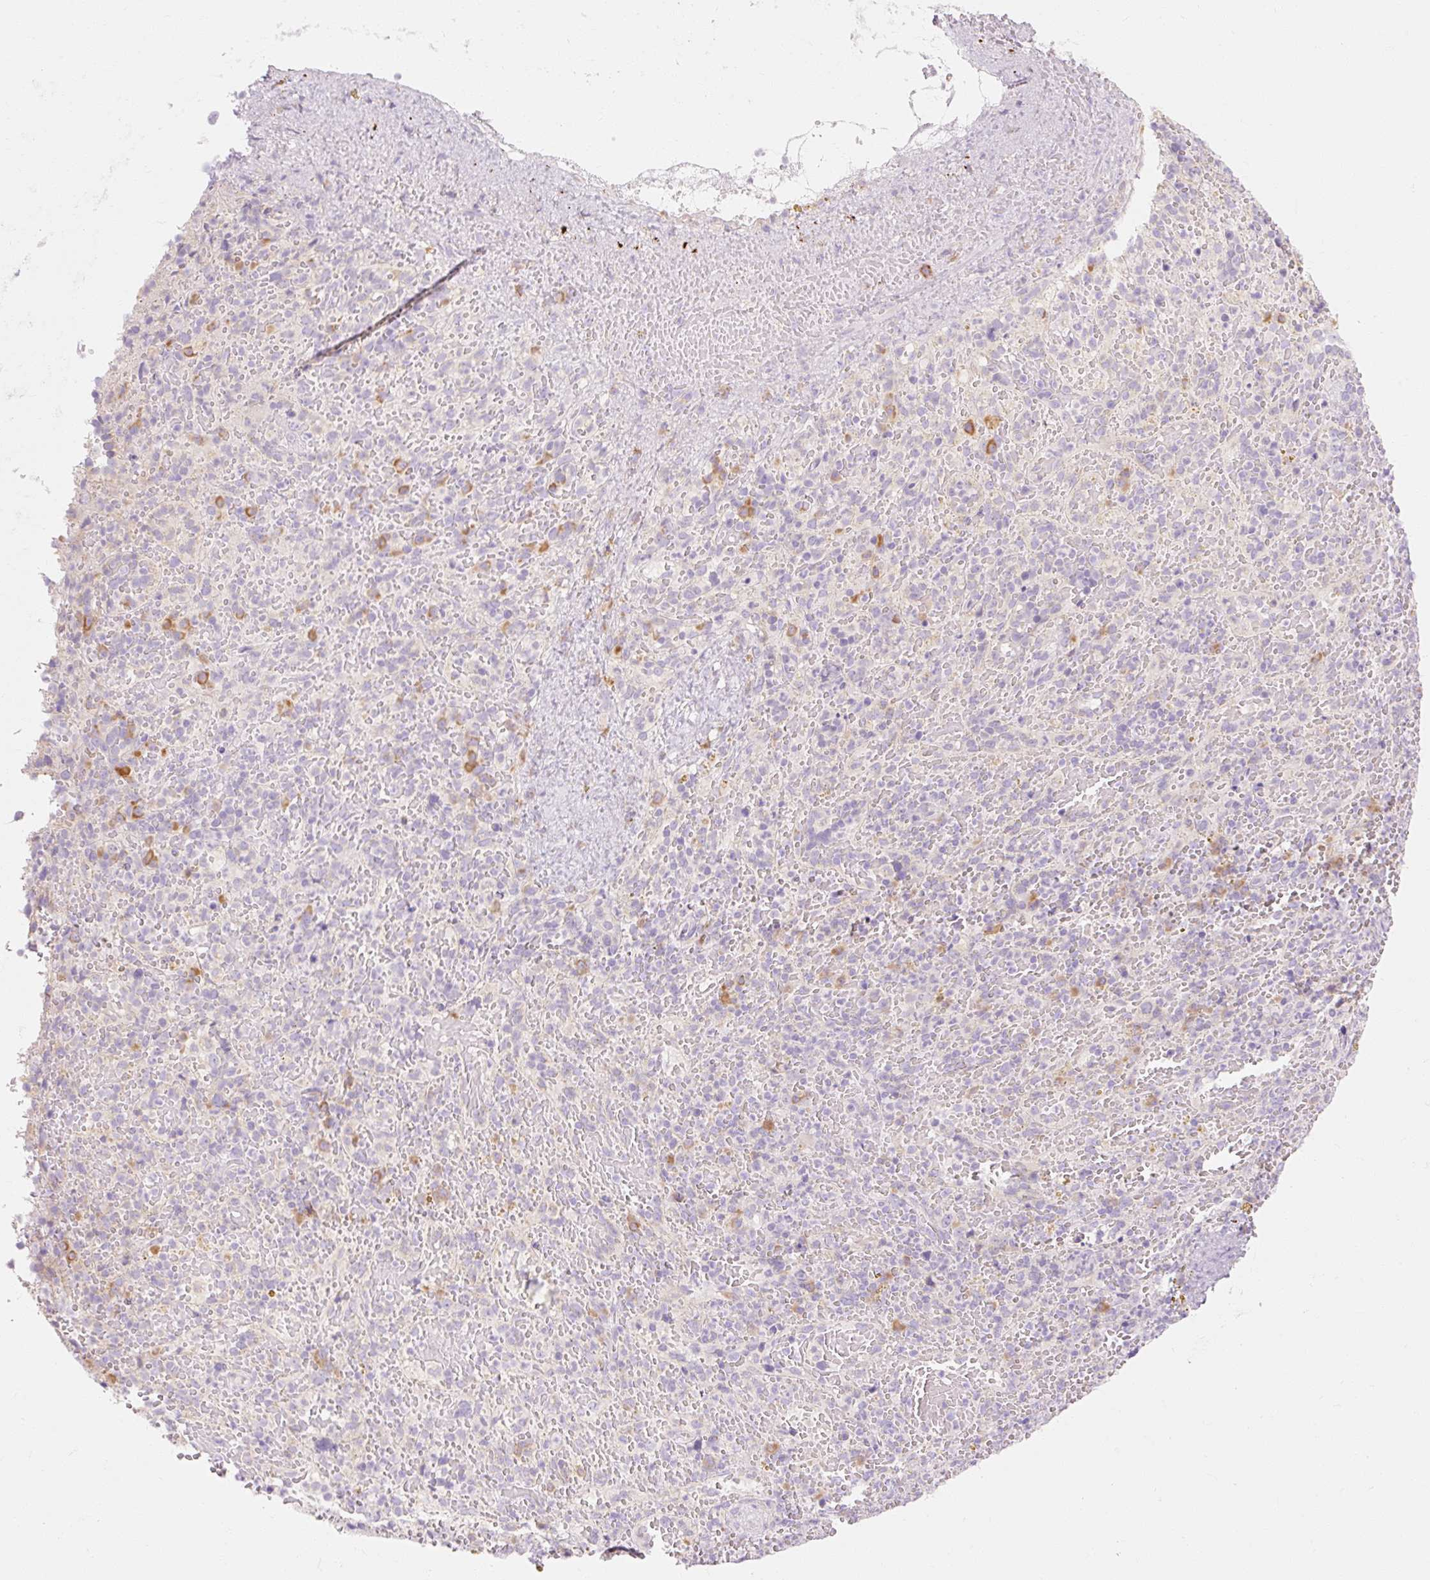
{"staining": {"intensity": "moderate", "quantity": "<25%", "location": "cytoplasmic/membranous"}, "tissue": "spleen", "cell_type": "Cells in red pulp", "image_type": "normal", "snomed": [{"axis": "morphology", "description": "Normal tissue, NOS"}, {"axis": "topography", "description": "Spleen"}], "caption": "Cells in red pulp reveal low levels of moderate cytoplasmic/membranous staining in approximately <25% of cells in benign spleen. Nuclei are stained in blue.", "gene": "MYO1D", "patient": {"sex": "female", "age": 50}}